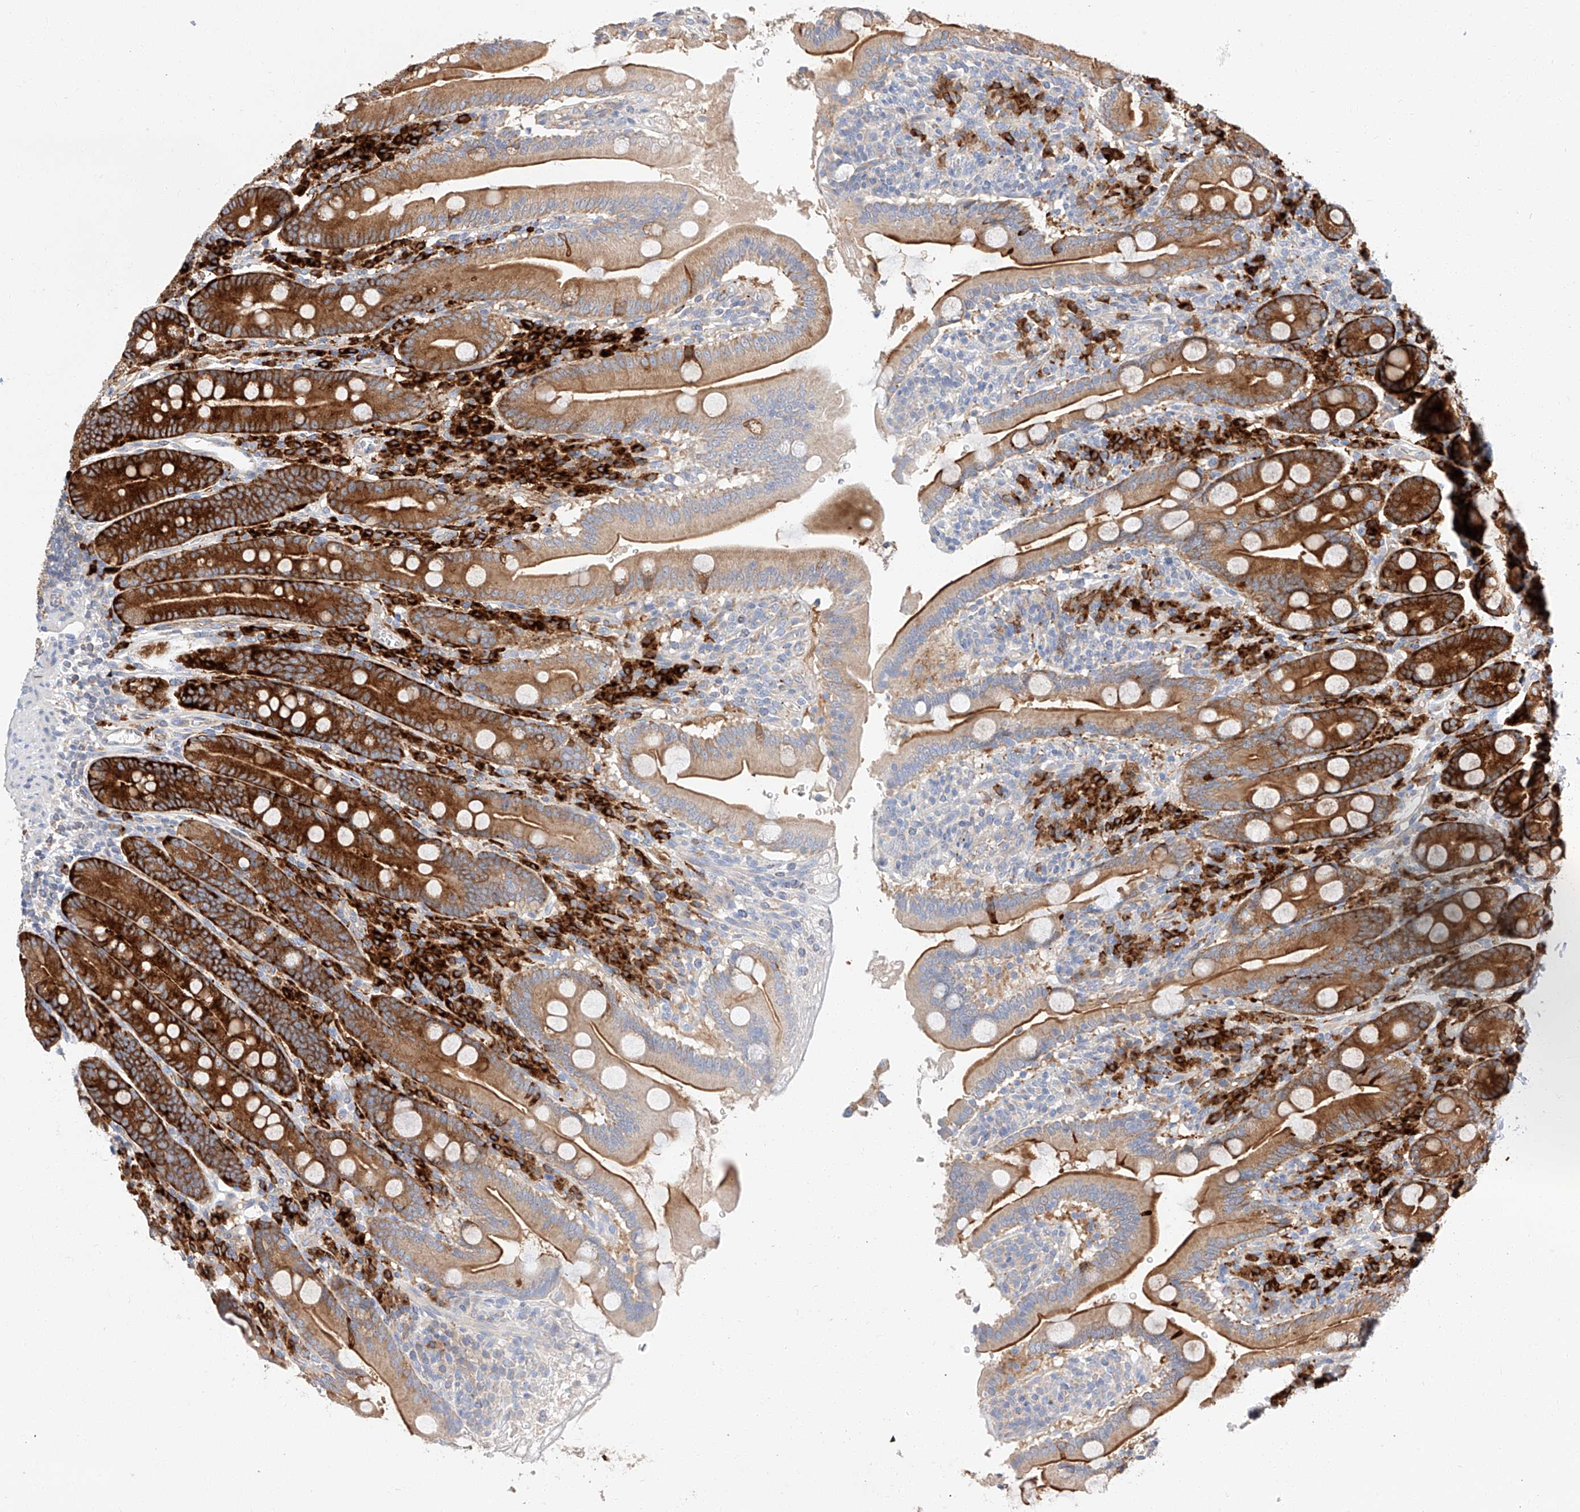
{"staining": {"intensity": "strong", "quantity": ">75%", "location": "cytoplasmic/membranous"}, "tissue": "duodenum", "cell_type": "Glandular cells", "image_type": "normal", "snomed": [{"axis": "morphology", "description": "Normal tissue, NOS"}, {"axis": "topography", "description": "Duodenum"}], "caption": "A brown stain highlights strong cytoplasmic/membranous staining of a protein in glandular cells of normal duodenum. (Brightfield microscopy of DAB IHC at high magnification).", "gene": "GLMN", "patient": {"sex": "male", "age": 35}}